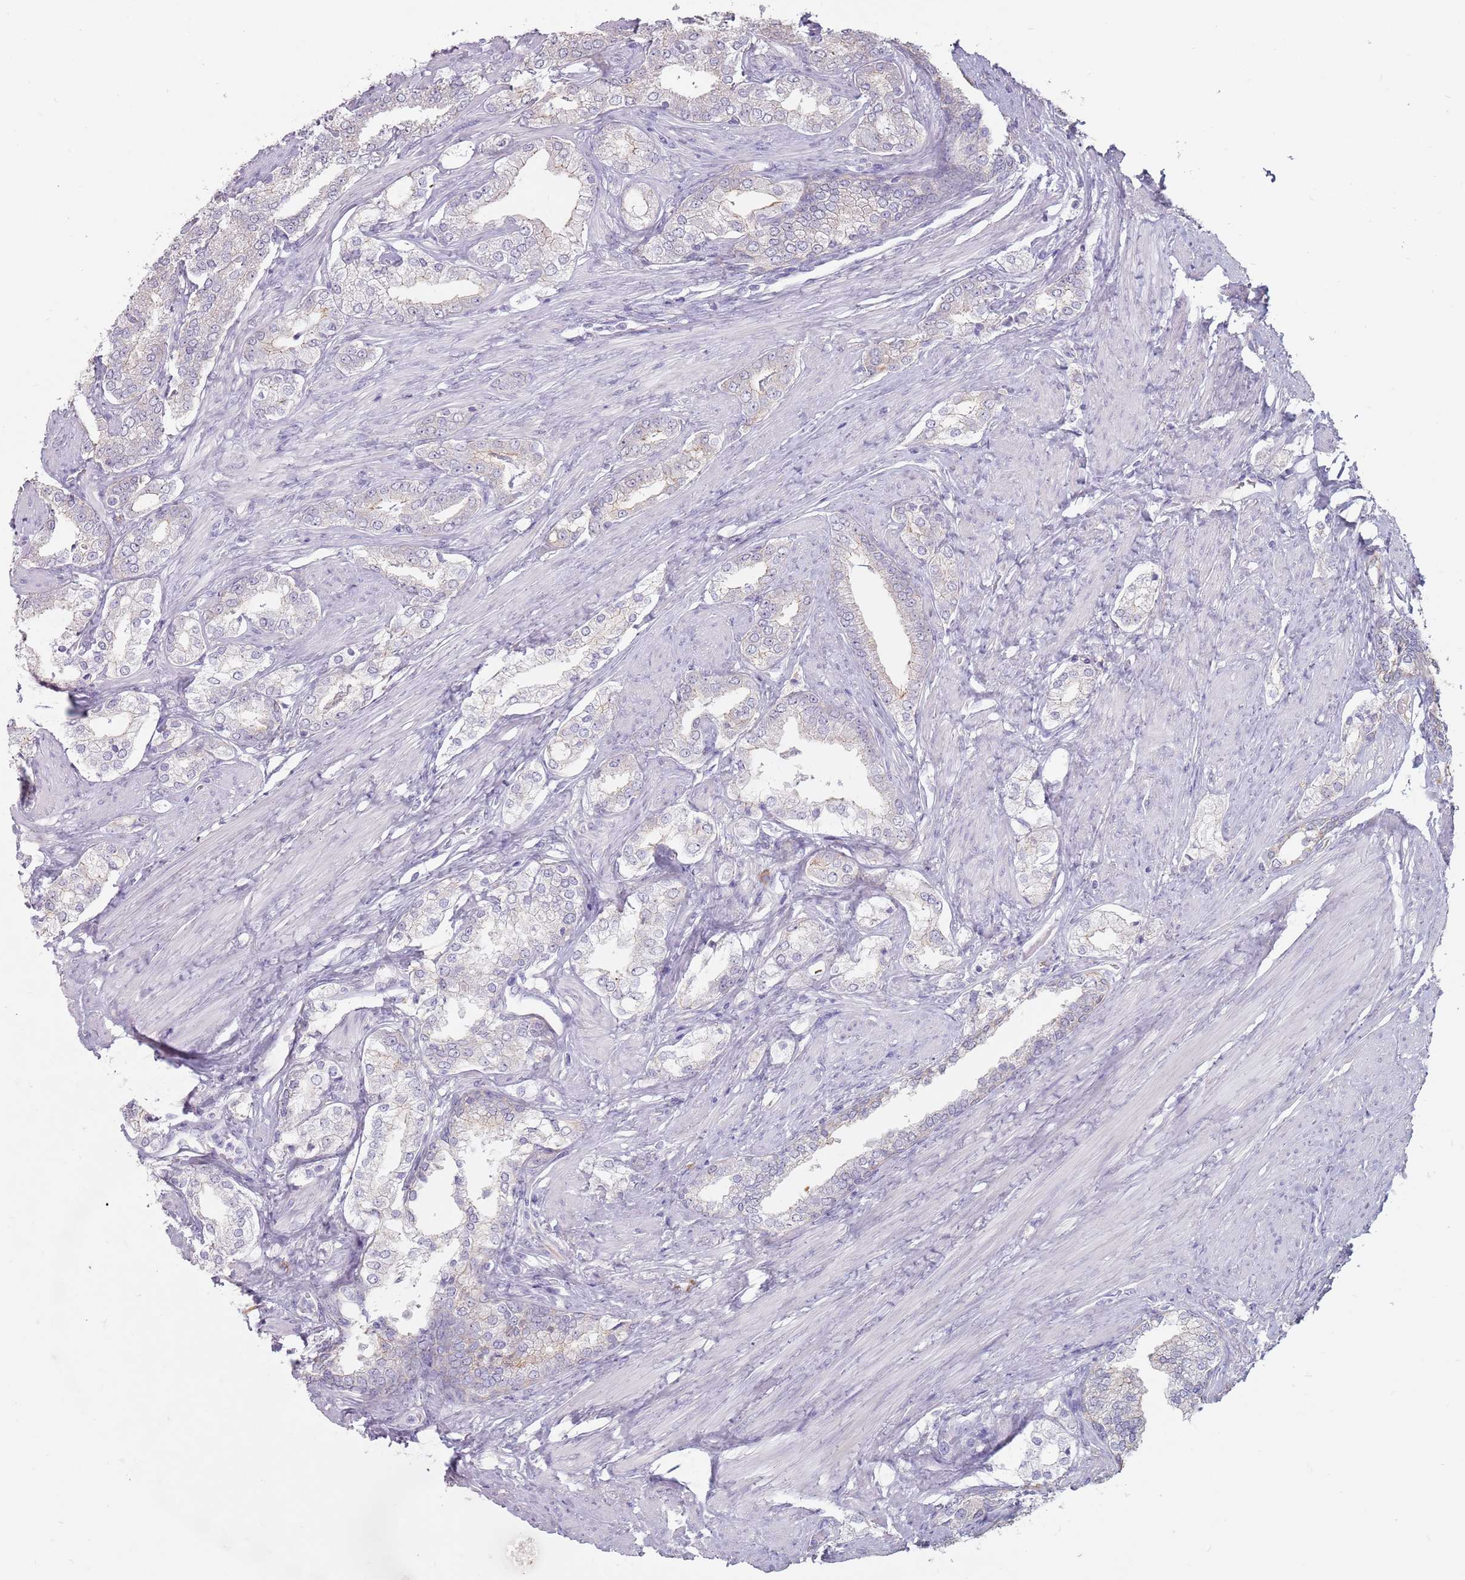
{"staining": {"intensity": "negative", "quantity": "none", "location": "none"}, "tissue": "prostate cancer", "cell_type": "Tumor cells", "image_type": "cancer", "snomed": [{"axis": "morphology", "description": "Adenocarcinoma, High grade"}, {"axis": "topography", "description": "Prostate"}], "caption": "Immunohistochemical staining of human prostate cancer demonstrates no significant positivity in tumor cells.", "gene": "STYK1", "patient": {"sex": "male", "age": 71}}